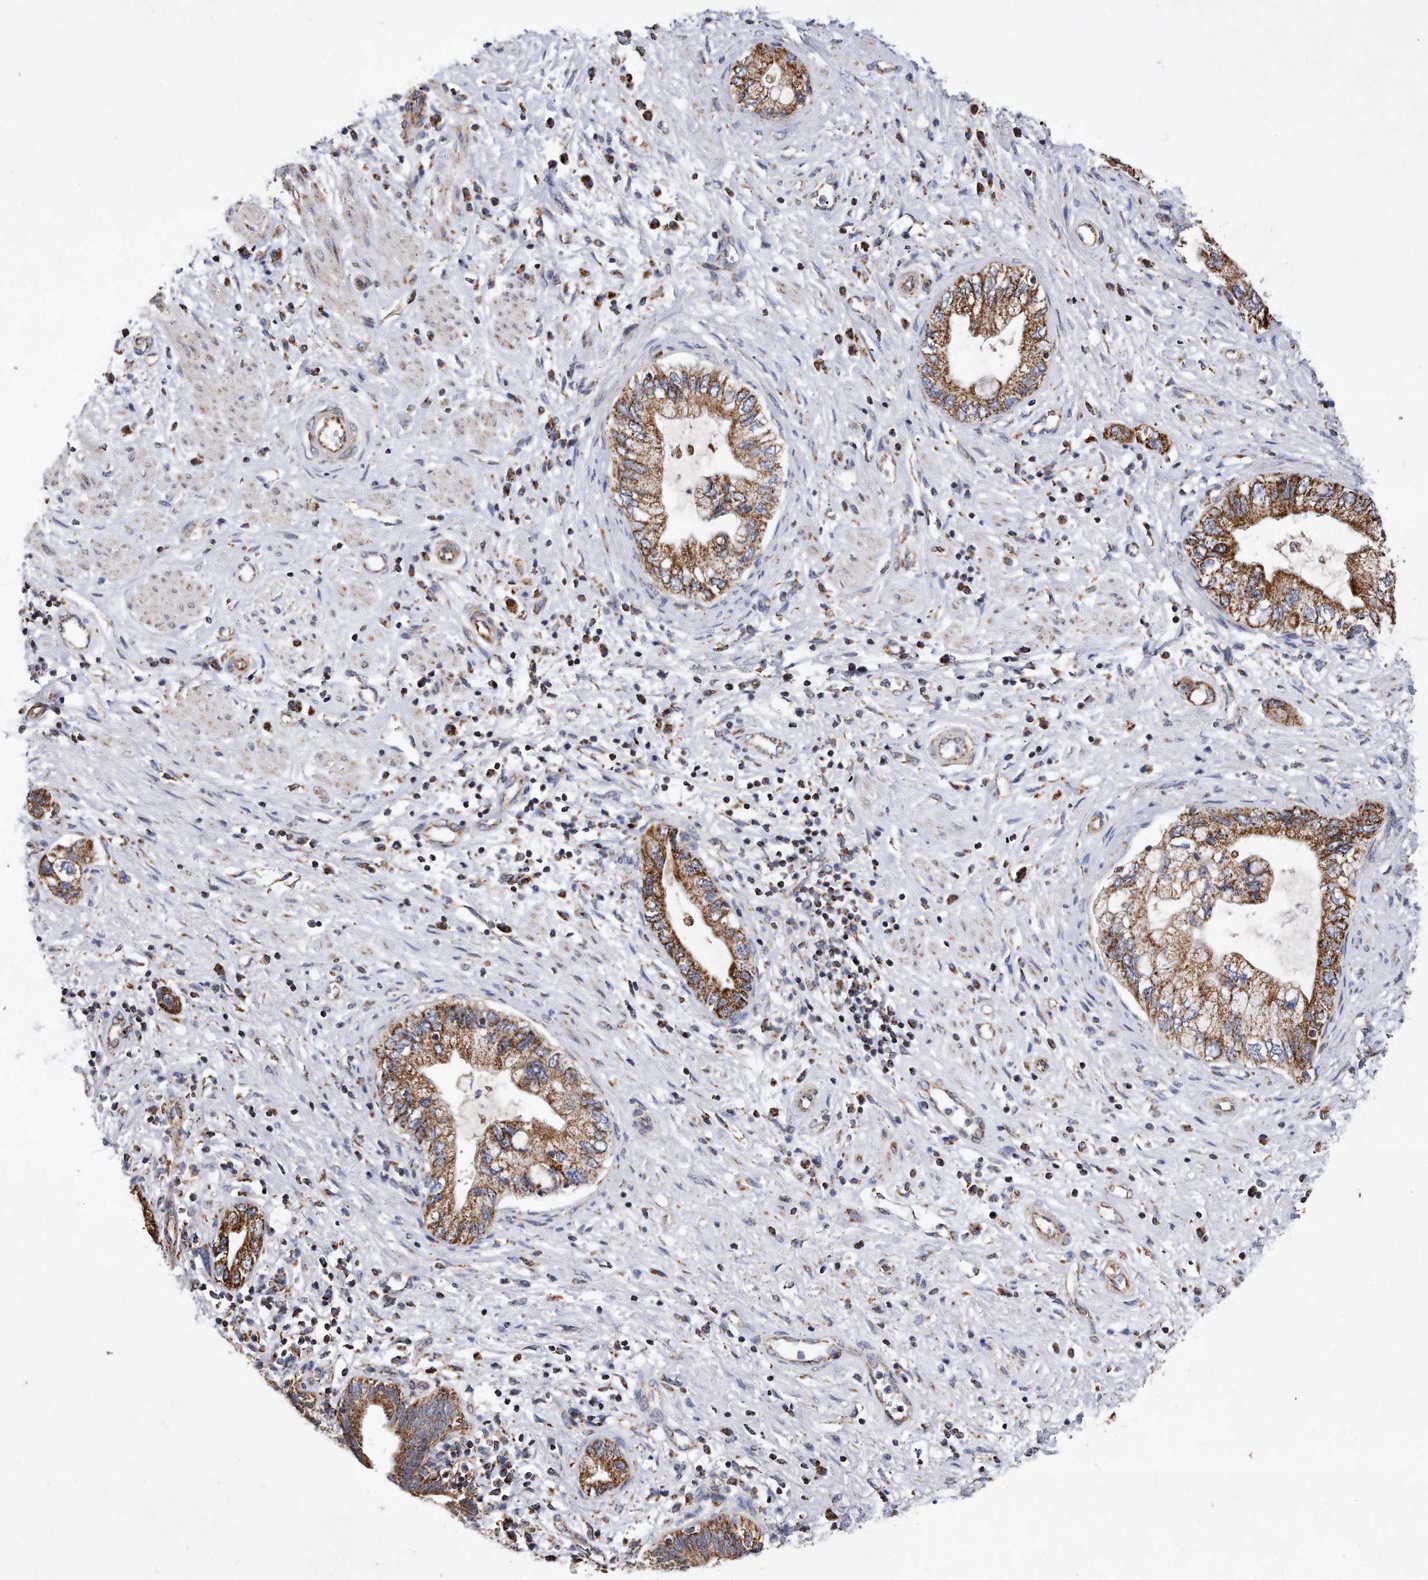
{"staining": {"intensity": "strong", "quantity": ">75%", "location": "cytoplasmic/membranous"}, "tissue": "pancreatic cancer", "cell_type": "Tumor cells", "image_type": "cancer", "snomed": [{"axis": "morphology", "description": "Adenocarcinoma, NOS"}, {"axis": "topography", "description": "Pancreas"}], "caption": "IHC photomicrograph of neoplastic tissue: human pancreatic cancer stained using immunohistochemistry (IHC) demonstrates high levels of strong protein expression localized specifically in the cytoplasmic/membranous of tumor cells, appearing as a cytoplasmic/membranous brown color.", "gene": "PPP5C", "patient": {"sex": "female", "age": 73}}